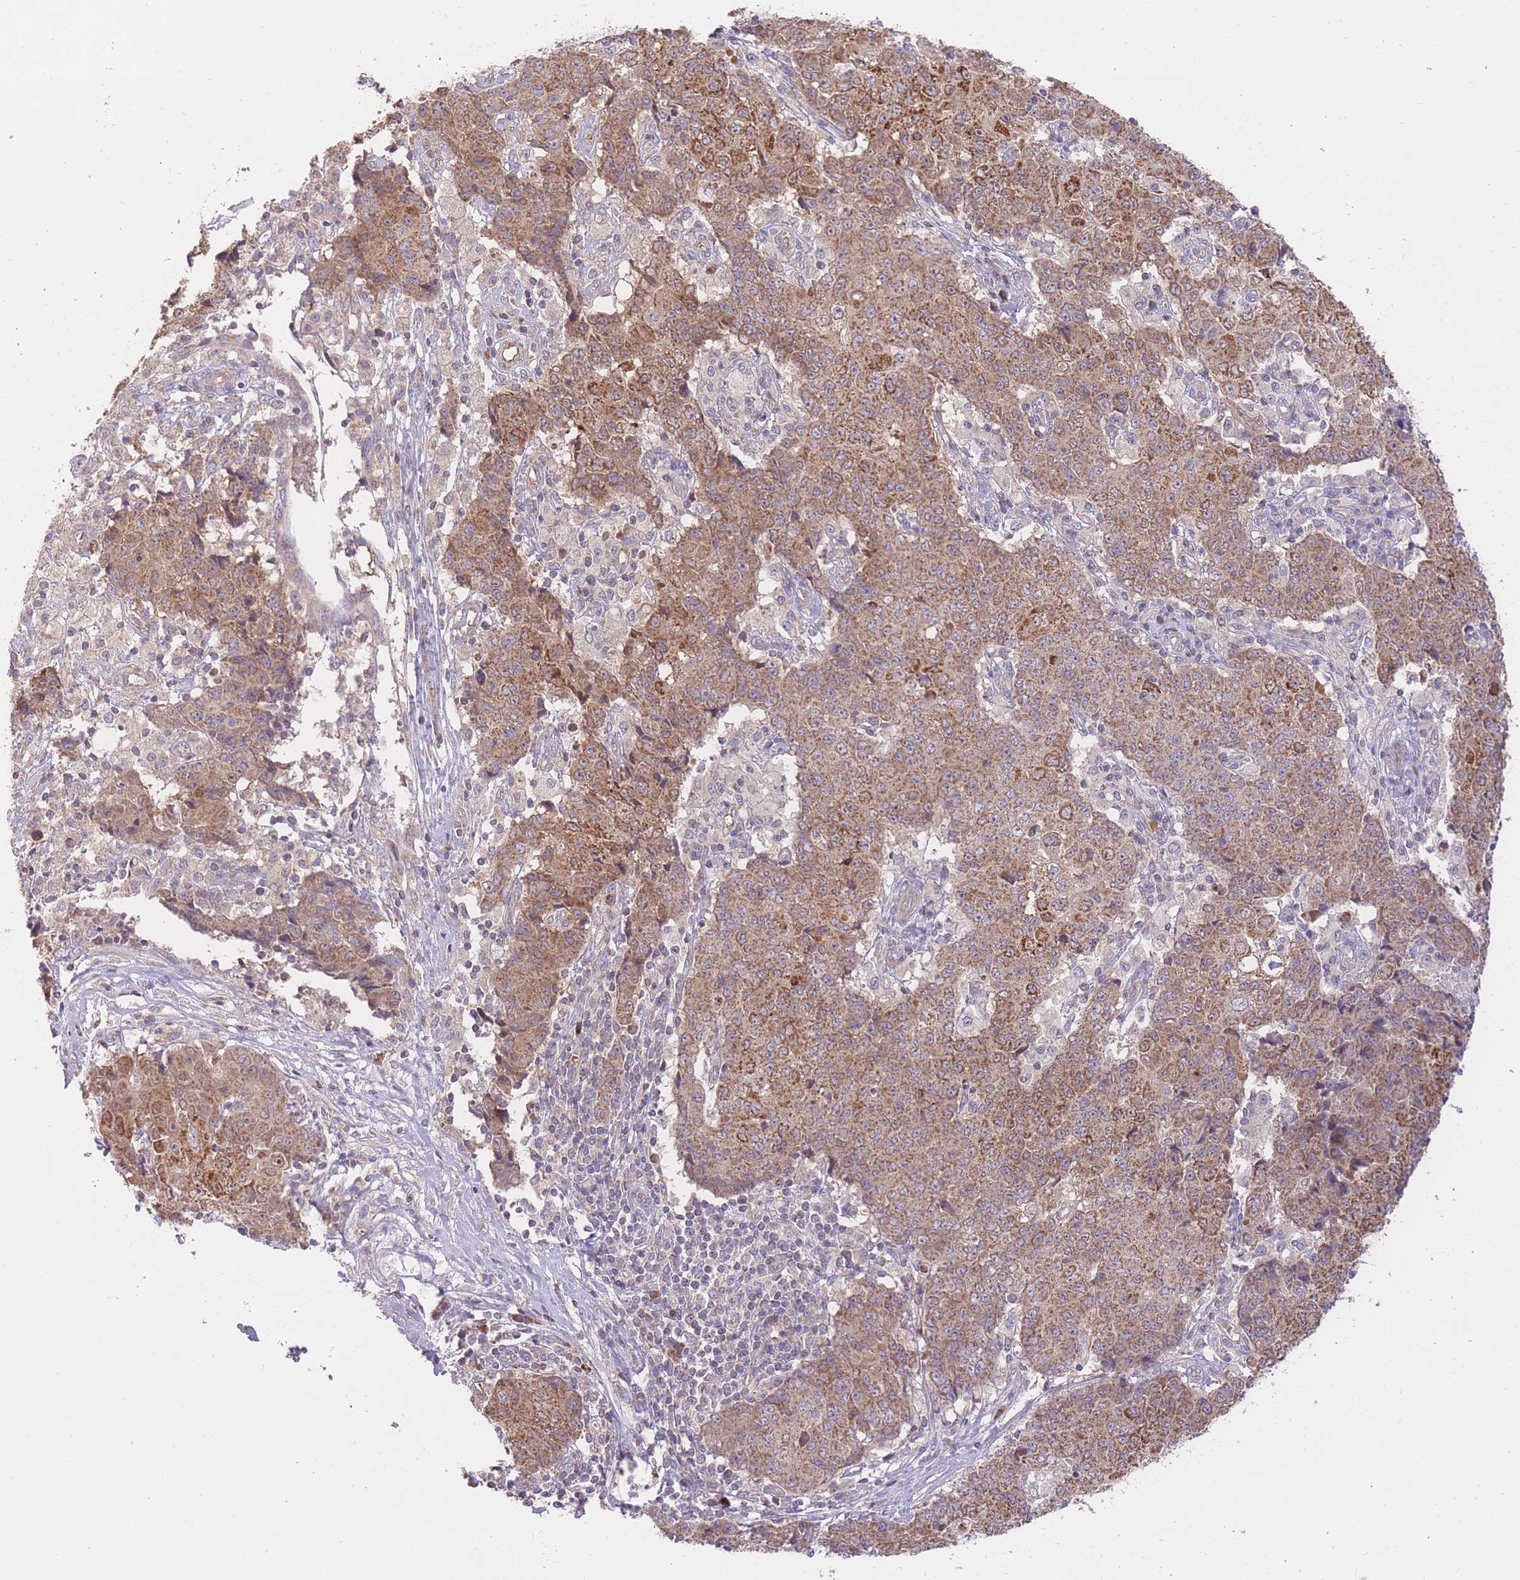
{"staining": {"intensity": "moderate", "quantity": ">75%", "location": "cytoplasmic/membranous"}, "tissue": "ovarian cancer", "cell_type": "Tumor cells", "image_type": "cancer", "snomed": [{"axis": "morphology", "description": "Carcinoma, endometroid"}, {"axis": "topography", "description": "Ovary"}], "caption": "Protein analysis of ovarian cancer tissue demonstrates moderate cytoplasmic/membranous staining in about >75% of tumor cells.", "gene": "PREP", "patient": {"sex": "female", "age": 42}}